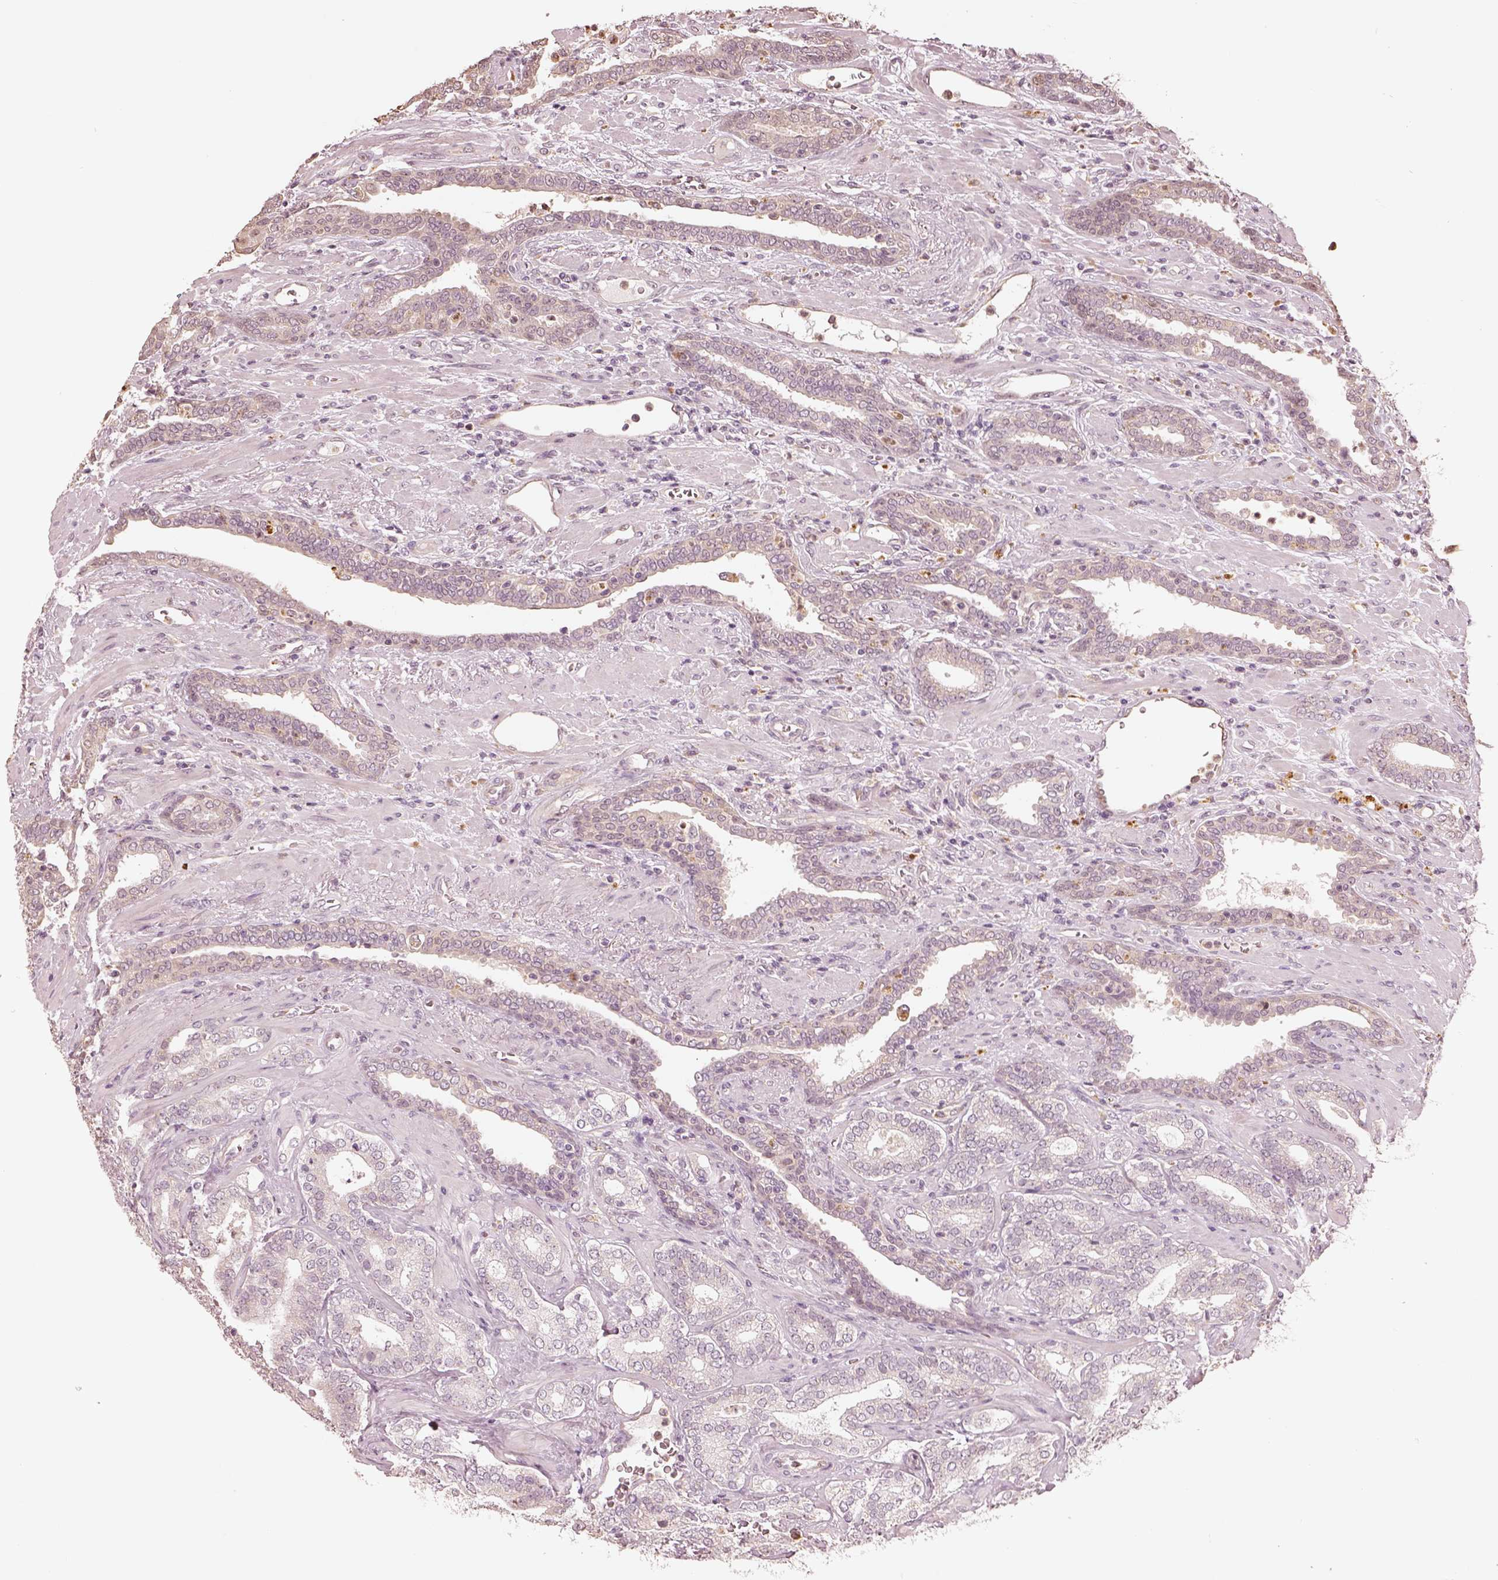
{"staining": {"intensity": "weak", "quantity": "<25%", "location": "cytoplasmic/membranous"}, "tissue": "prostate cancer", "cell_type": "Tumor cells", "image_type": "cancer", "snomed": [{"axis": "morphology", "description": "Adenocarcinoma, Low grade"}, {"axis": "topography", "description": "Prostate"}], "caption": "Prostate cancer (low-grade adenocarcinoma) stained for a protein using immunohistochemistry (IHC) shows no positivity tumor cells.", "gene": "CRB1", "patient": {"sex": "male", "age": 61}}